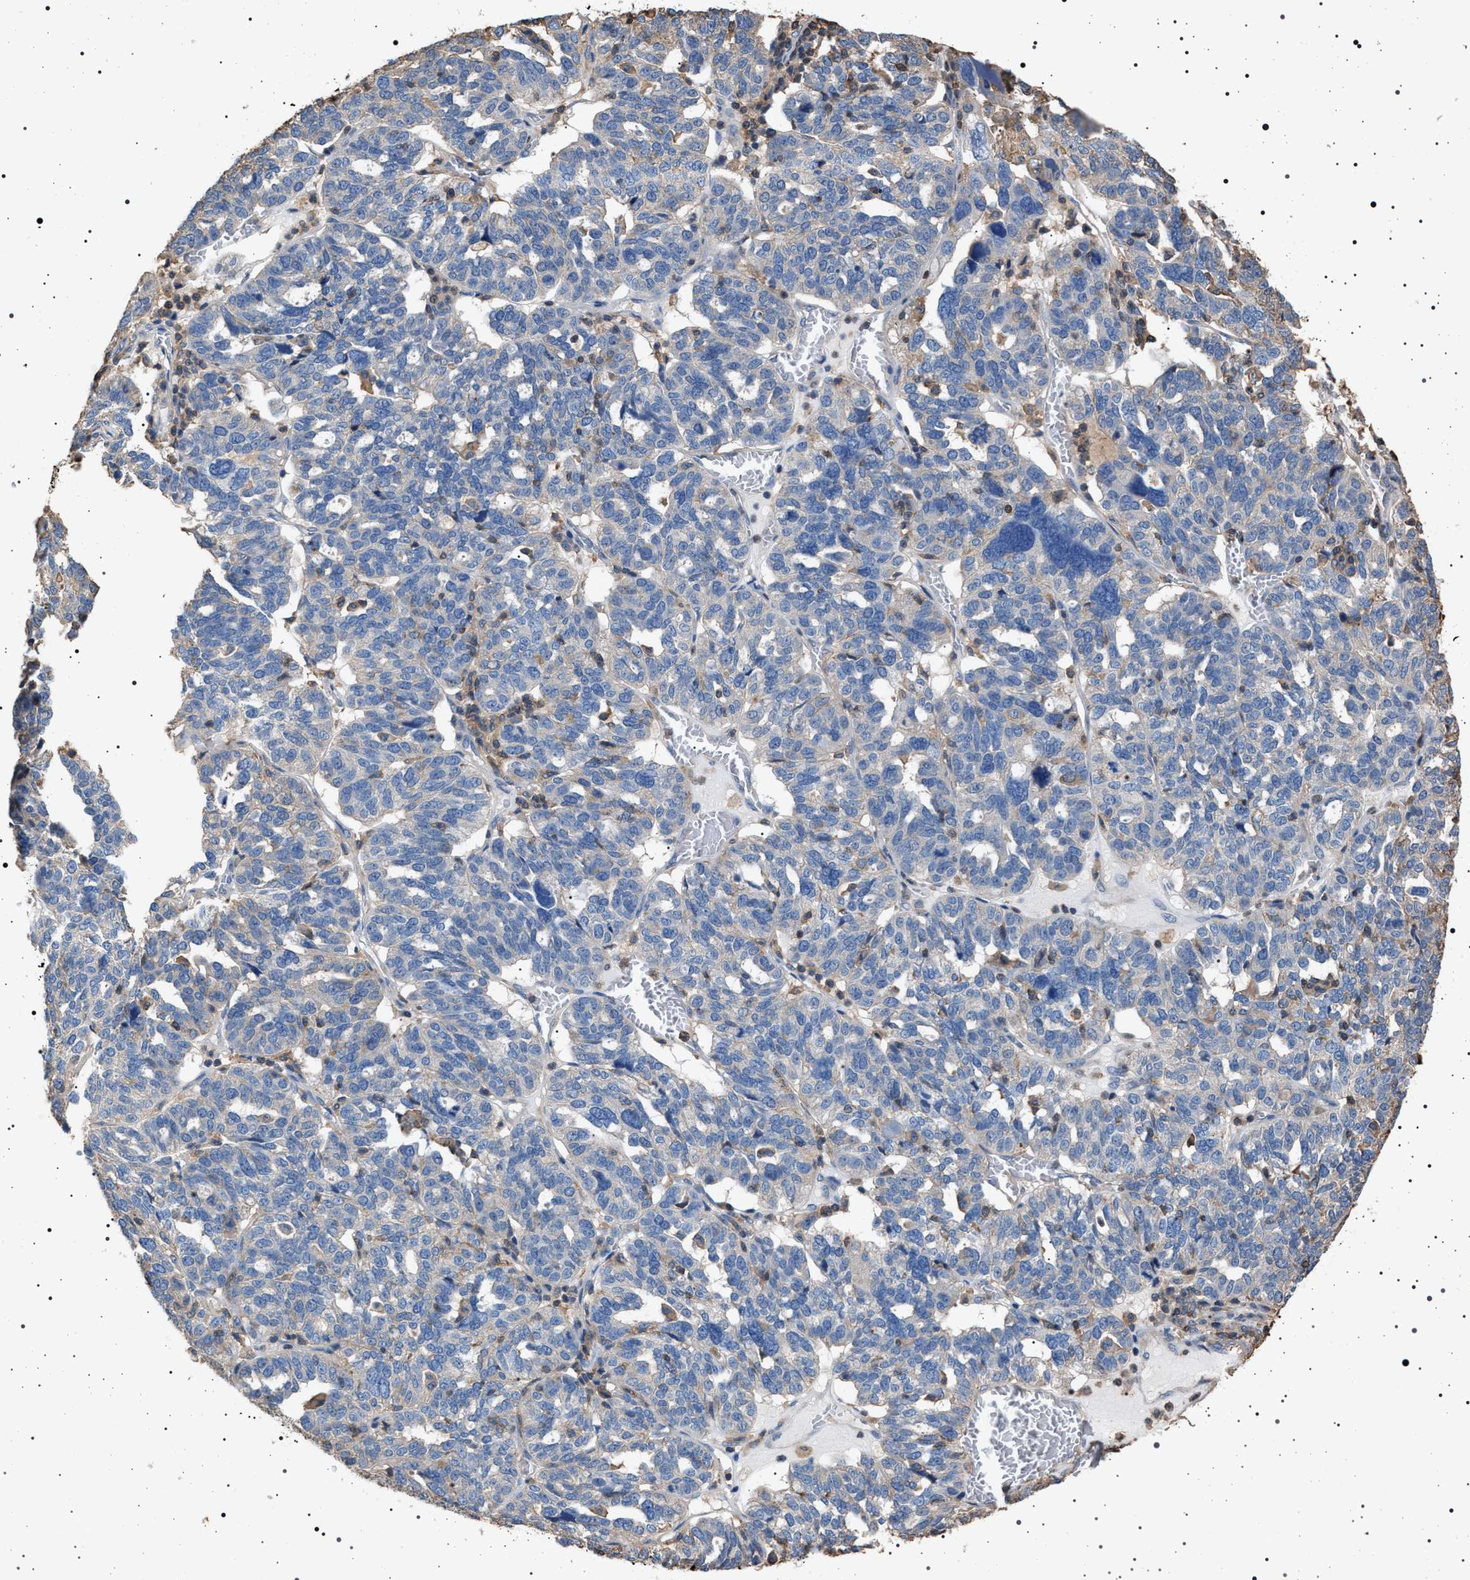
{"staining": {"intensity": "negative", "quantity": "none", "location": "none"}, "tissue": "ovarian cancer", "cell_type": "Tumor cells", "image_type": "cancer", "snomed": [{"axis": "morphology", "description": "Cystadenocarcinoma, serous, NOS"}, {"axis": "topography", "description": "Ovary"}], "caption": "Tumor cells show no significant protein staining in ovarian cancer.", "gene": "SMAP2", "patient": {"sex": "female", "age": 59}}